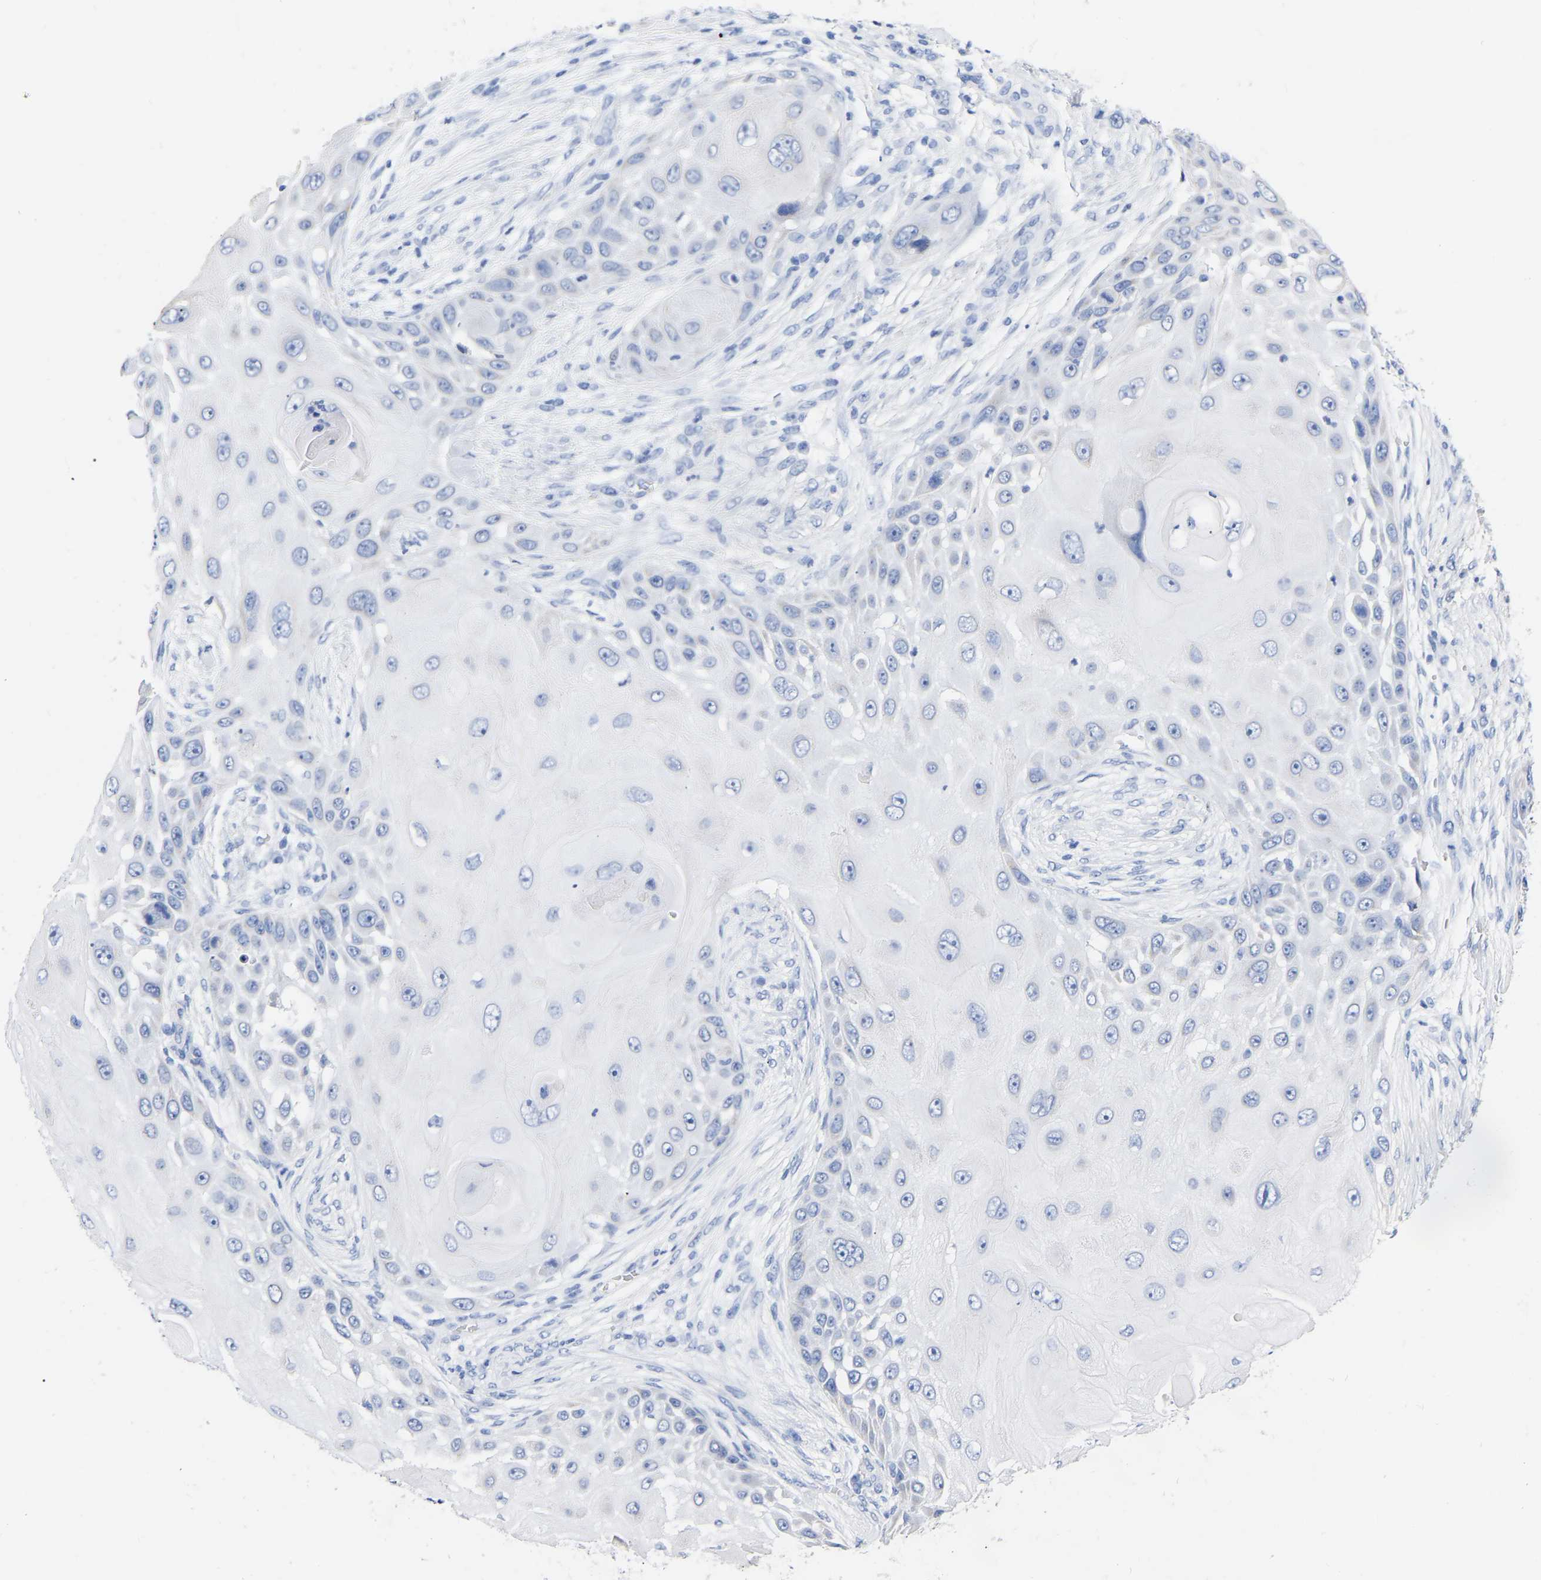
{"staining": {"intensity": "negative", "quantity": "none", "location": "none"}, "tissue": "skin cancer", "cell_type": "Tumor cells", "image_type": "cancer", "snomed": [{"axis": "morphology", "description": "Squamous cell carcinoma, NOS"}, {"axis": "topography", "description": "Skin"}], "caption": "A micrograph of skin cancer (squamous cell carcinoma) stained for a protein displays no brown staining in tumor cells.", "gene": "ZNF629", "patient": {"sex": "female", "age": 44}}